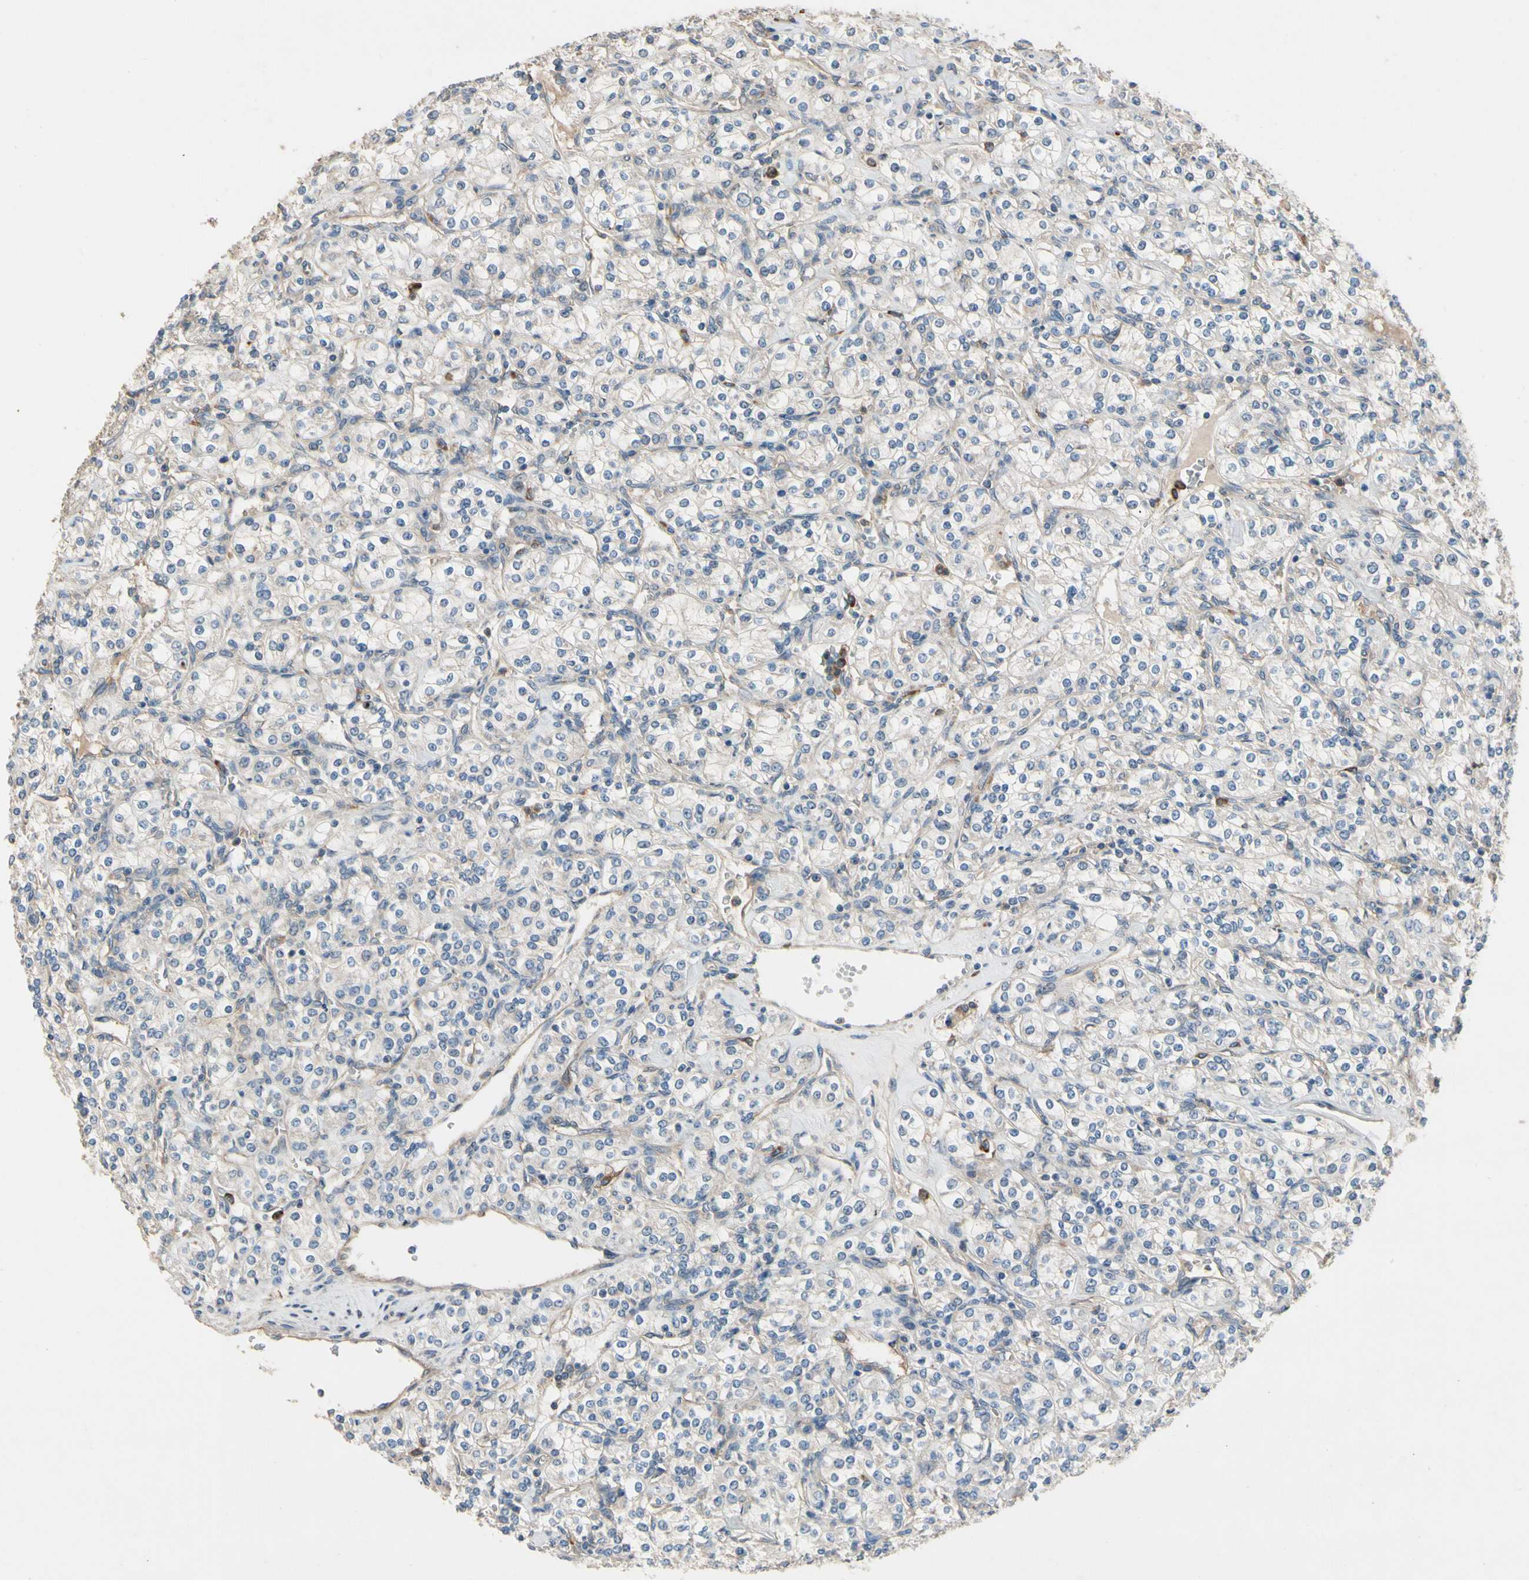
{"staining": {"intensity": "negative", "quantity": "none", "location": "none"}, "tissue": "renal cancer", "cell_type": "Tumor cells", "image_type": "cancer", "snomed": [{"axis": "morphology", "description": "Adenocarcinoma, NOS"}, {"axis": "topography", "description": "Kidney"}], "caption": "The immunohistochemistry micrograph has no significant positivity in tumor cells of renal cancer (adenocarcinoma) tissue. (Stains: DAB (3,3'-diaminobenzidine) immunohistochemistry with hematoxylin counter stain, Microscopy: brightfield microscopy at high magnification).", "gene": "SIGLEC5", "patient": {"sex": "male", "age": 77}}